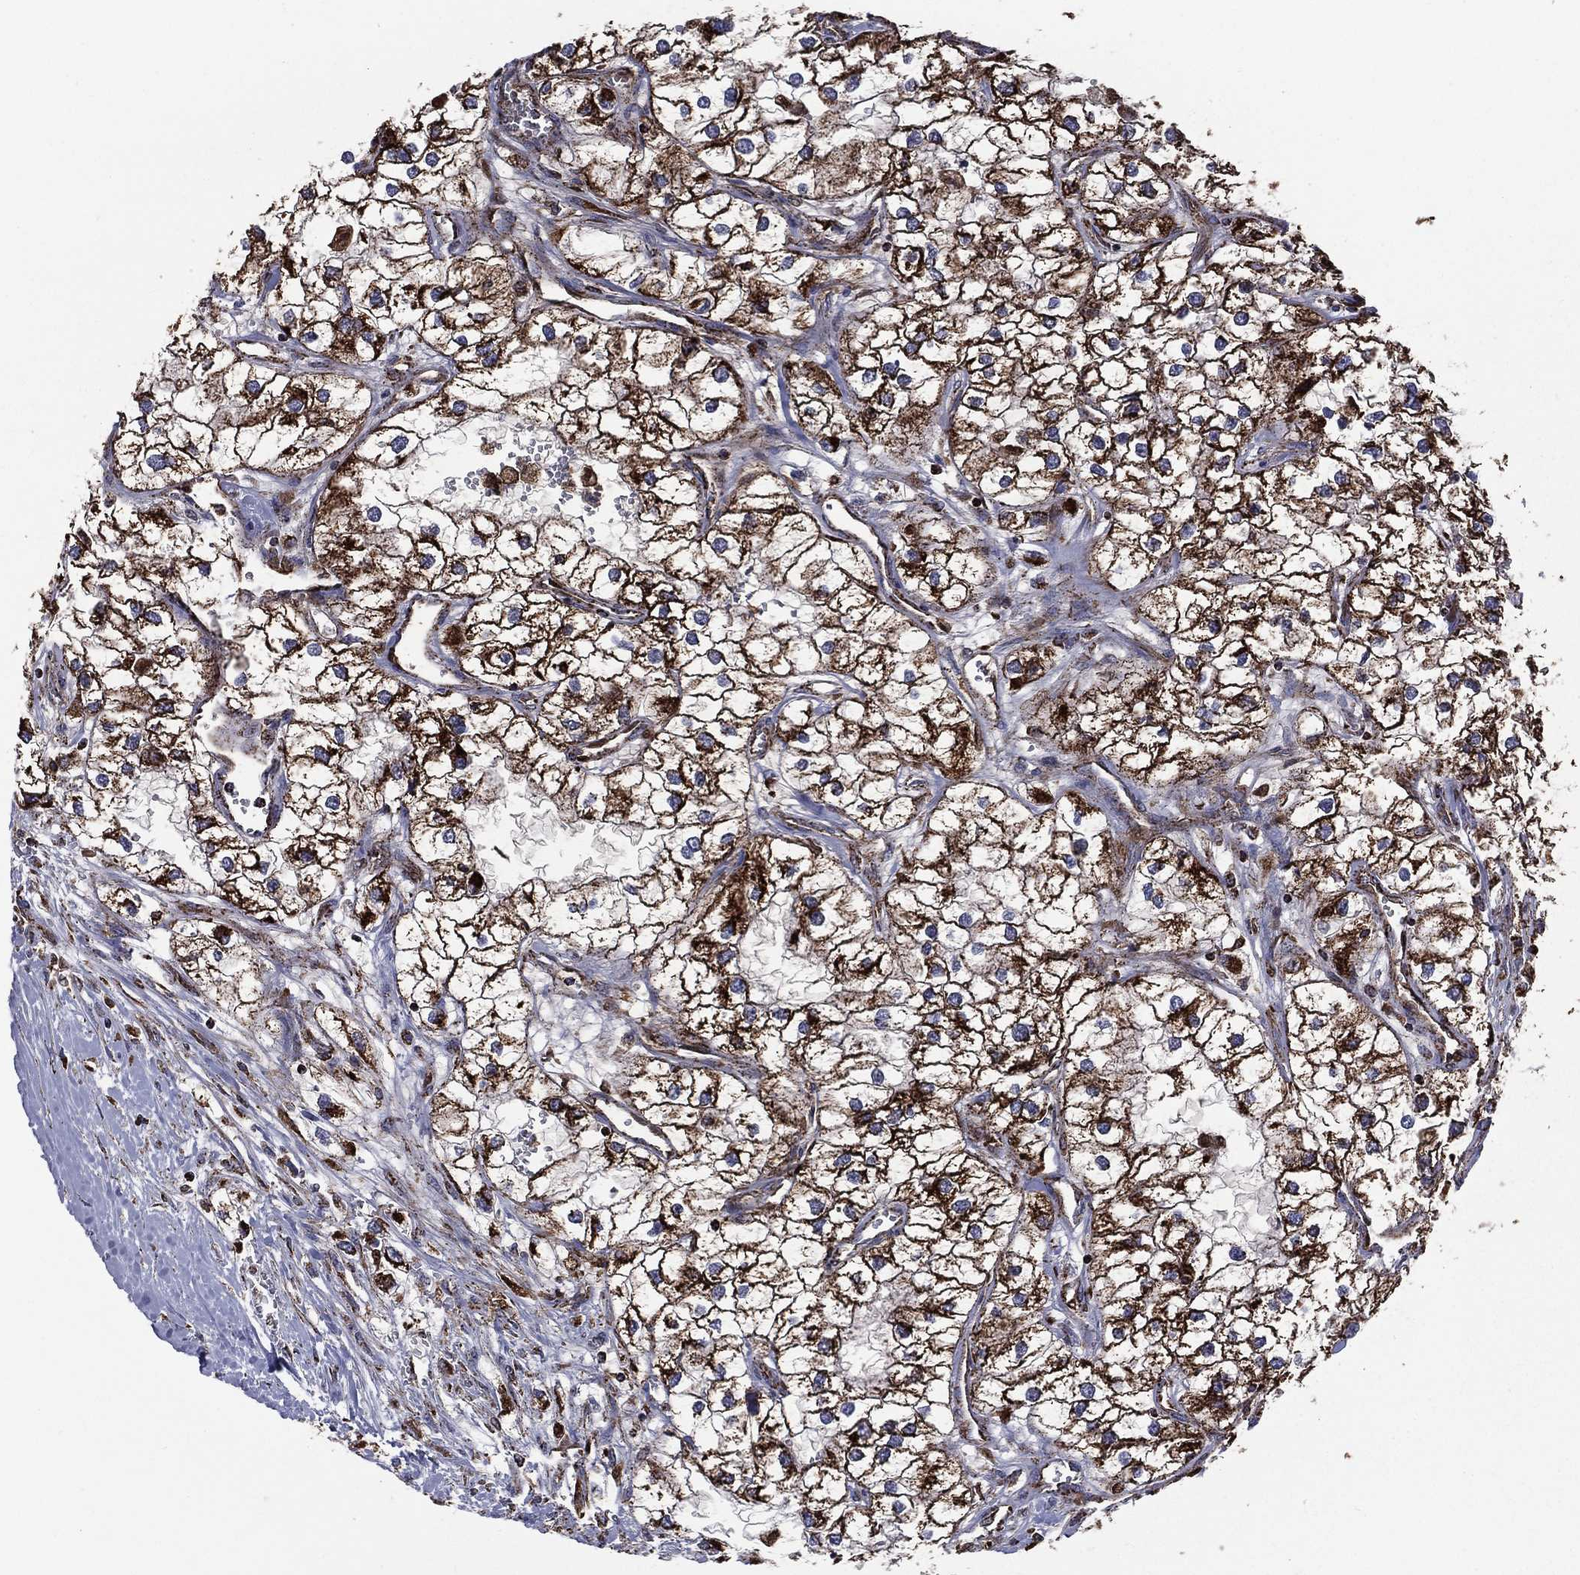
{"staining": {"intensity": "strong", "quantity": ">75%", "location": "cytoplasmic/membranous"}, "tissue": "renal cancer", "cell_type": "Tumor cells", "image_type": "cancer", "snomed": [{"axis": "morphology", "description": "Adenocarcinoma, NOS"}, {"axis": "topography", "description": "Kidney"}], "caption": "Tumor cells exhibit high levels of strong cytoplasmic/membranous positivity in about >75% of cells in renal adenocarcinoma.", "gene": "GOT2", "patient": {"sex": "male", "age": 59}}